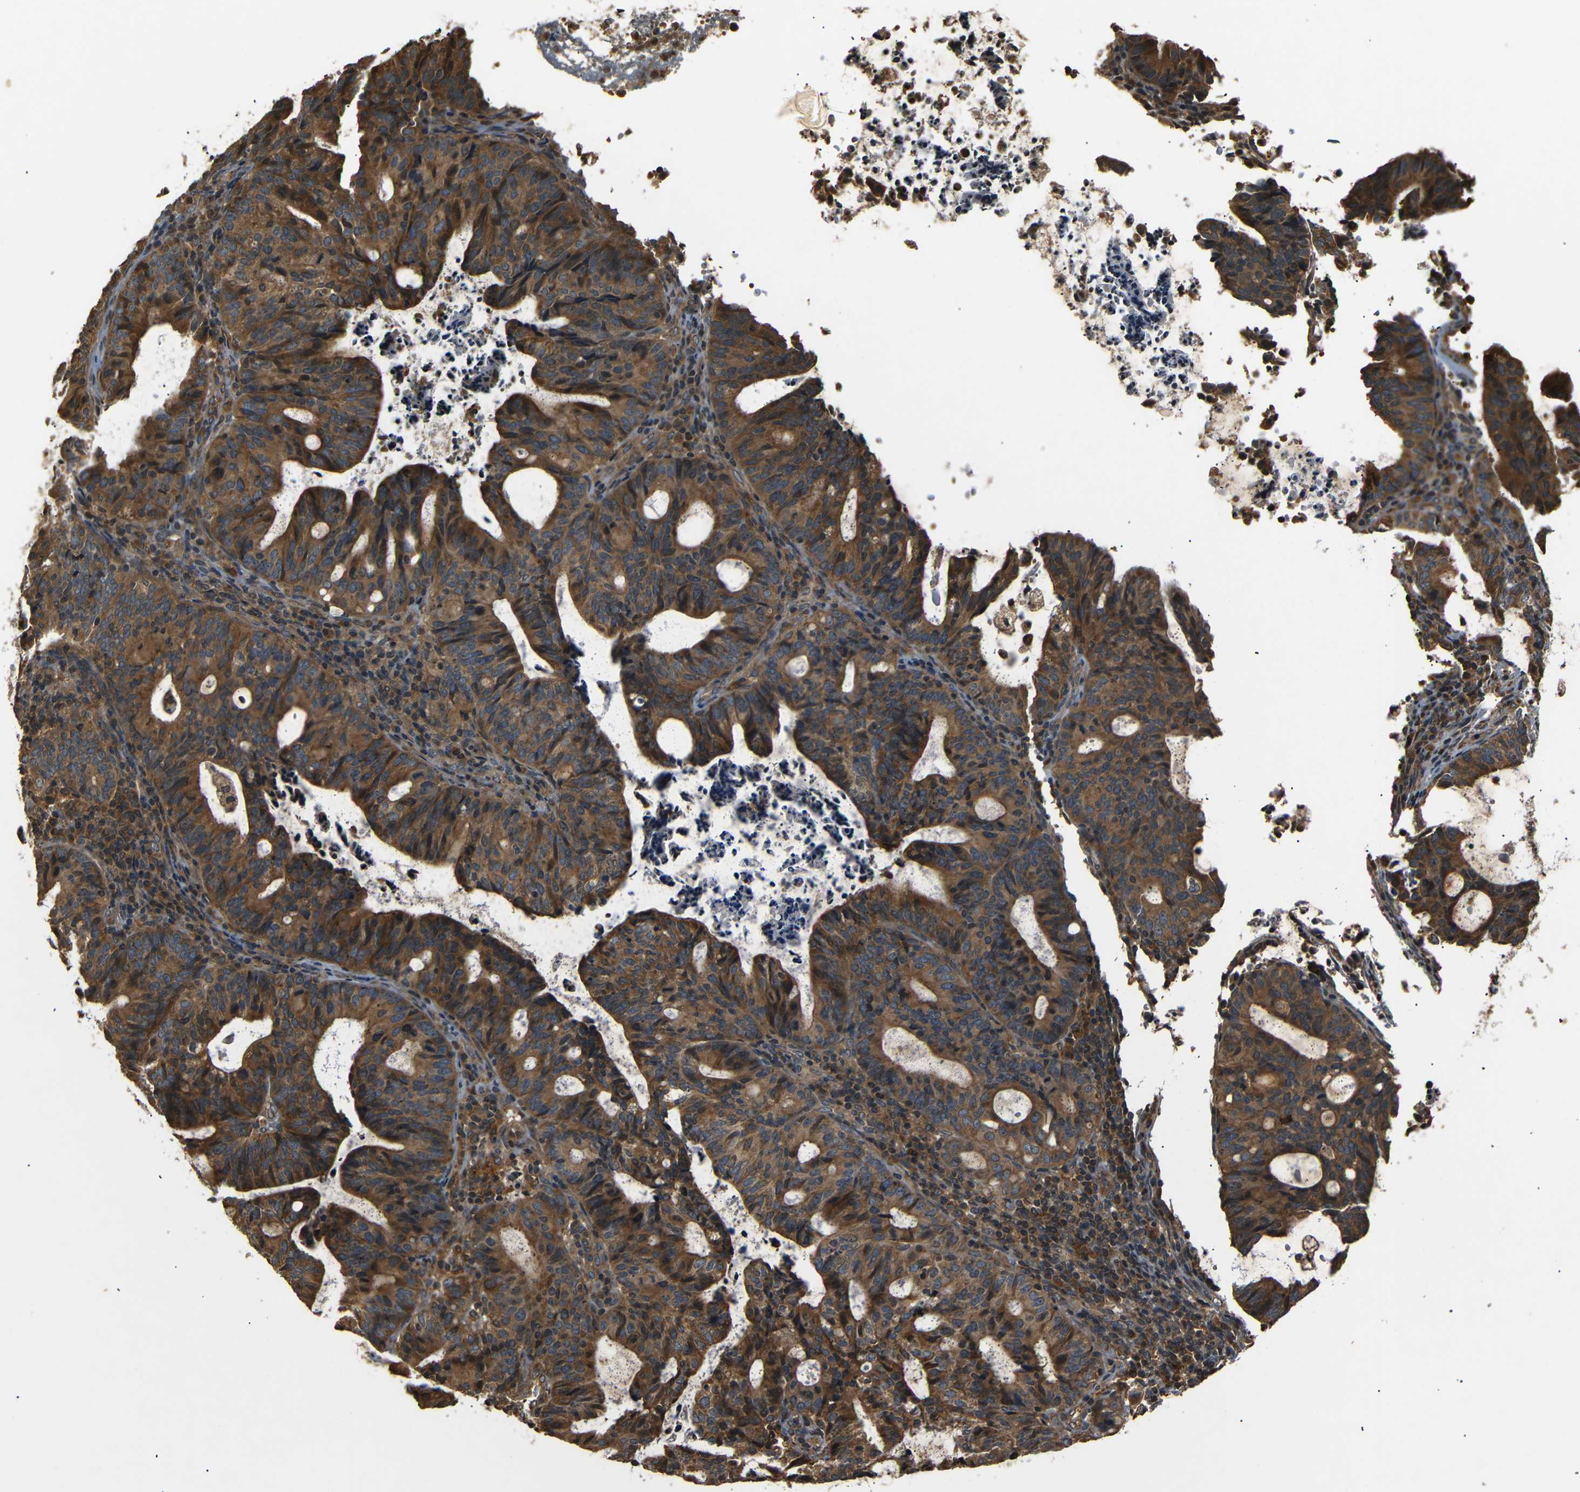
{"staining": {"intensity": "strong", "quantity": ">75%", "location": "cytoplasmic/membranous"}, "tissue": "endometrial cancer", "cell_type": "Tumor cells", "image_type": "cancer", "snomed": [{"axis": "morphology", "description": "Adenocarcinoma, NOS"}, {"axis": "topography", "description": "Uterus"}], "caption": "Immunohistochemical staining of endometrial cancer demonstrates high levels of strong cytoplasmic/membranous protein positivity in approximately >75% of tumor cells.", "gene": "TANK", "patient": {"sex": "female", "age": 83}}